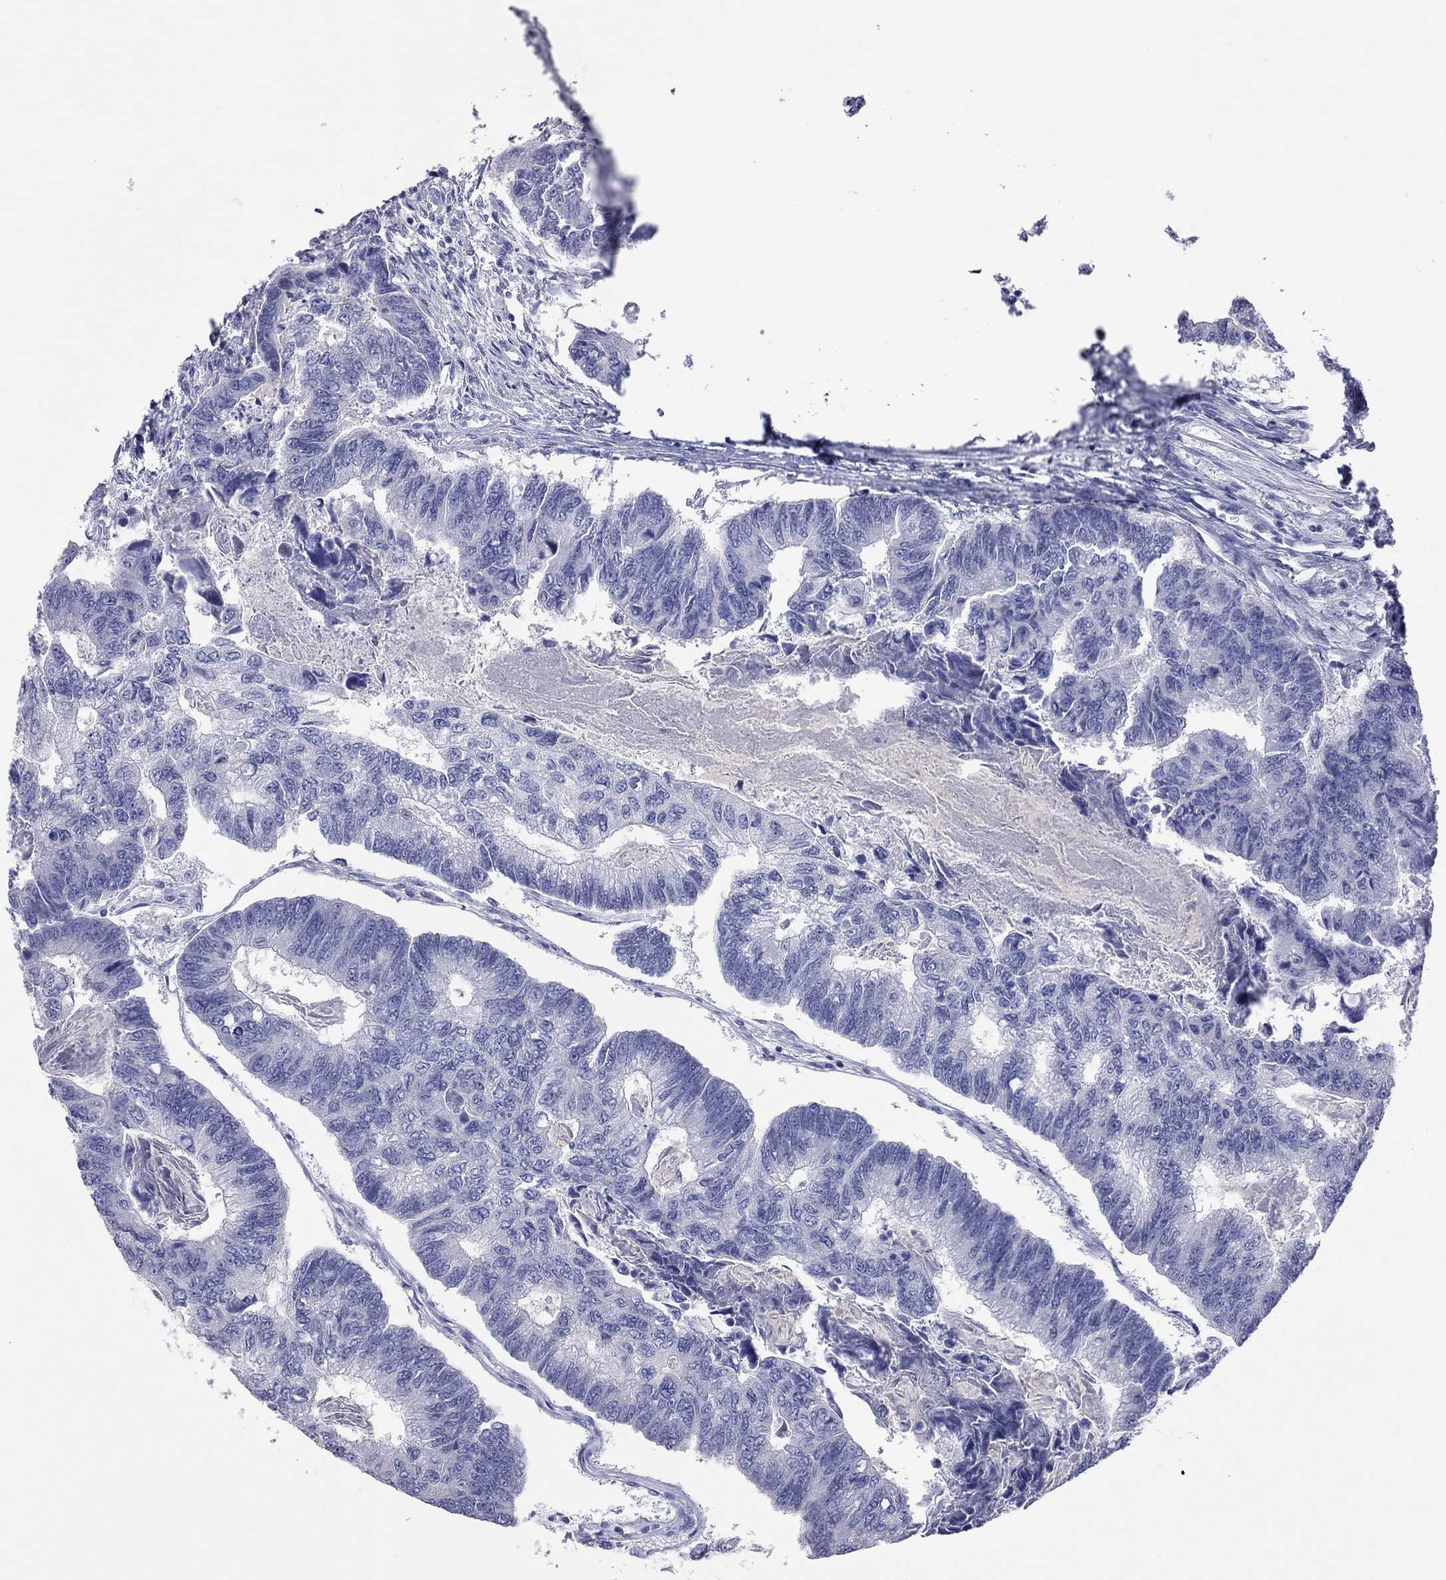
{"staining": {"intensity": "negative", "quantity": "none", "location": "none"}, "tissue": "colorectal cancer", "cell_type": "Tumor cells", "image_type": "cancer", "snomed": [{"axis": "morphology", "description": "Adenocarcinoma, NOS"}, {"axis": "topography", "description": "Colon"}], "caption": "Tumor cells are negative for protein expression in human adenocarcinoma (colorectal).", "gene": "HYLS1", "patient": {"sex": "female", "age": 65}}